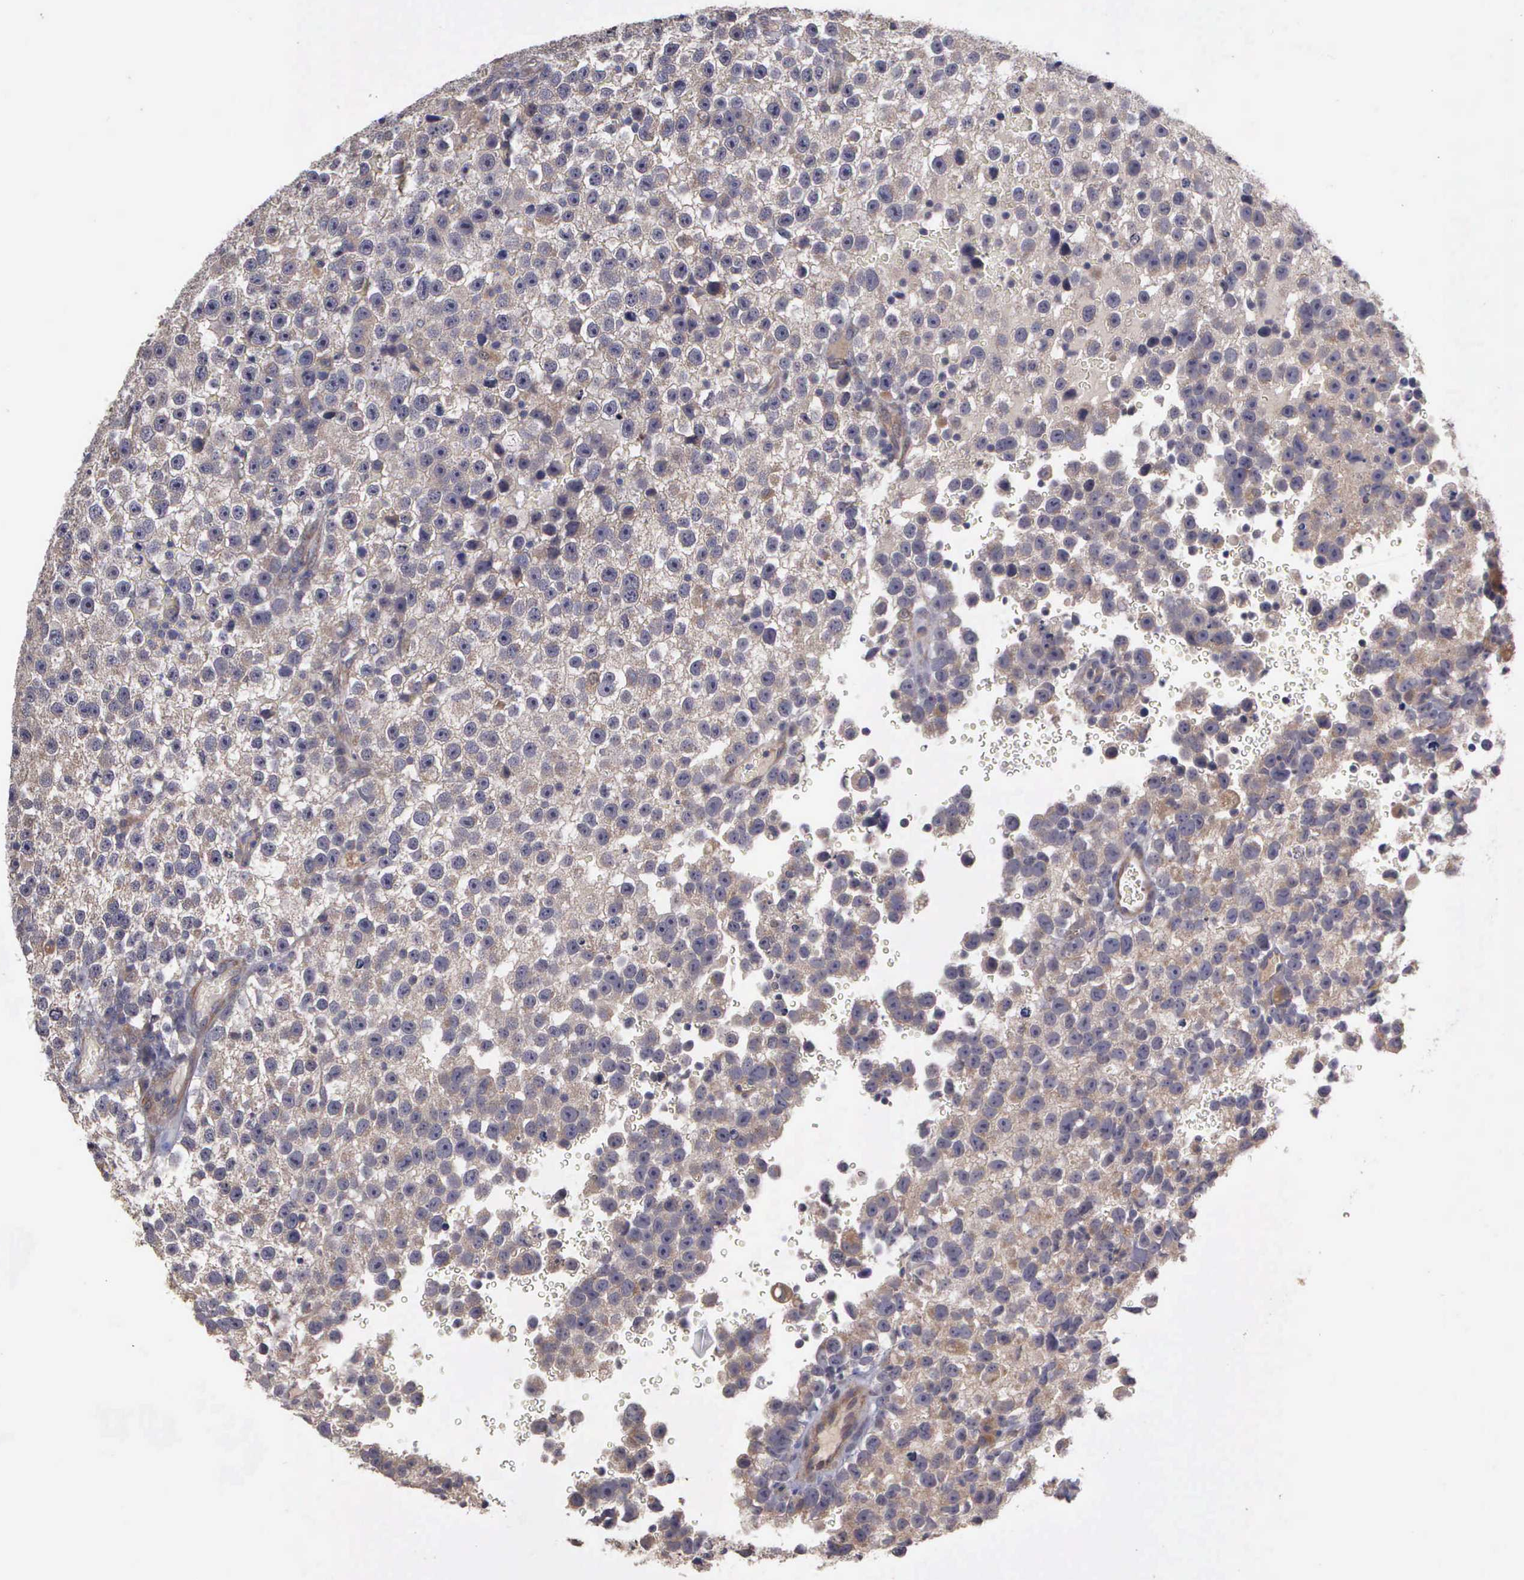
{"staining": {"intensity": "weak", "quantity": ">75%", "location": "cytoplasmic/membranous"}, "tissue": "testis cancer", "cell_type": "Tumor cells", "image_type": "cancer", "snomed": [{"axis": "morphology", "description": "Seminoma, NOS"}, {"axis": "topography", "description": "Testis"}], "caption": "Protein positivity by IHC displays weak cytoplasmic/membranous expression in approximately >75% of tumor cells in testis cancer (seminoma). Using DAB (brown) and hematoxylin (blue) stains, captured at high magnification using brightfield microscopy.", "gene": "RTL10", "patient": {"sex": "male", "age": 33}}